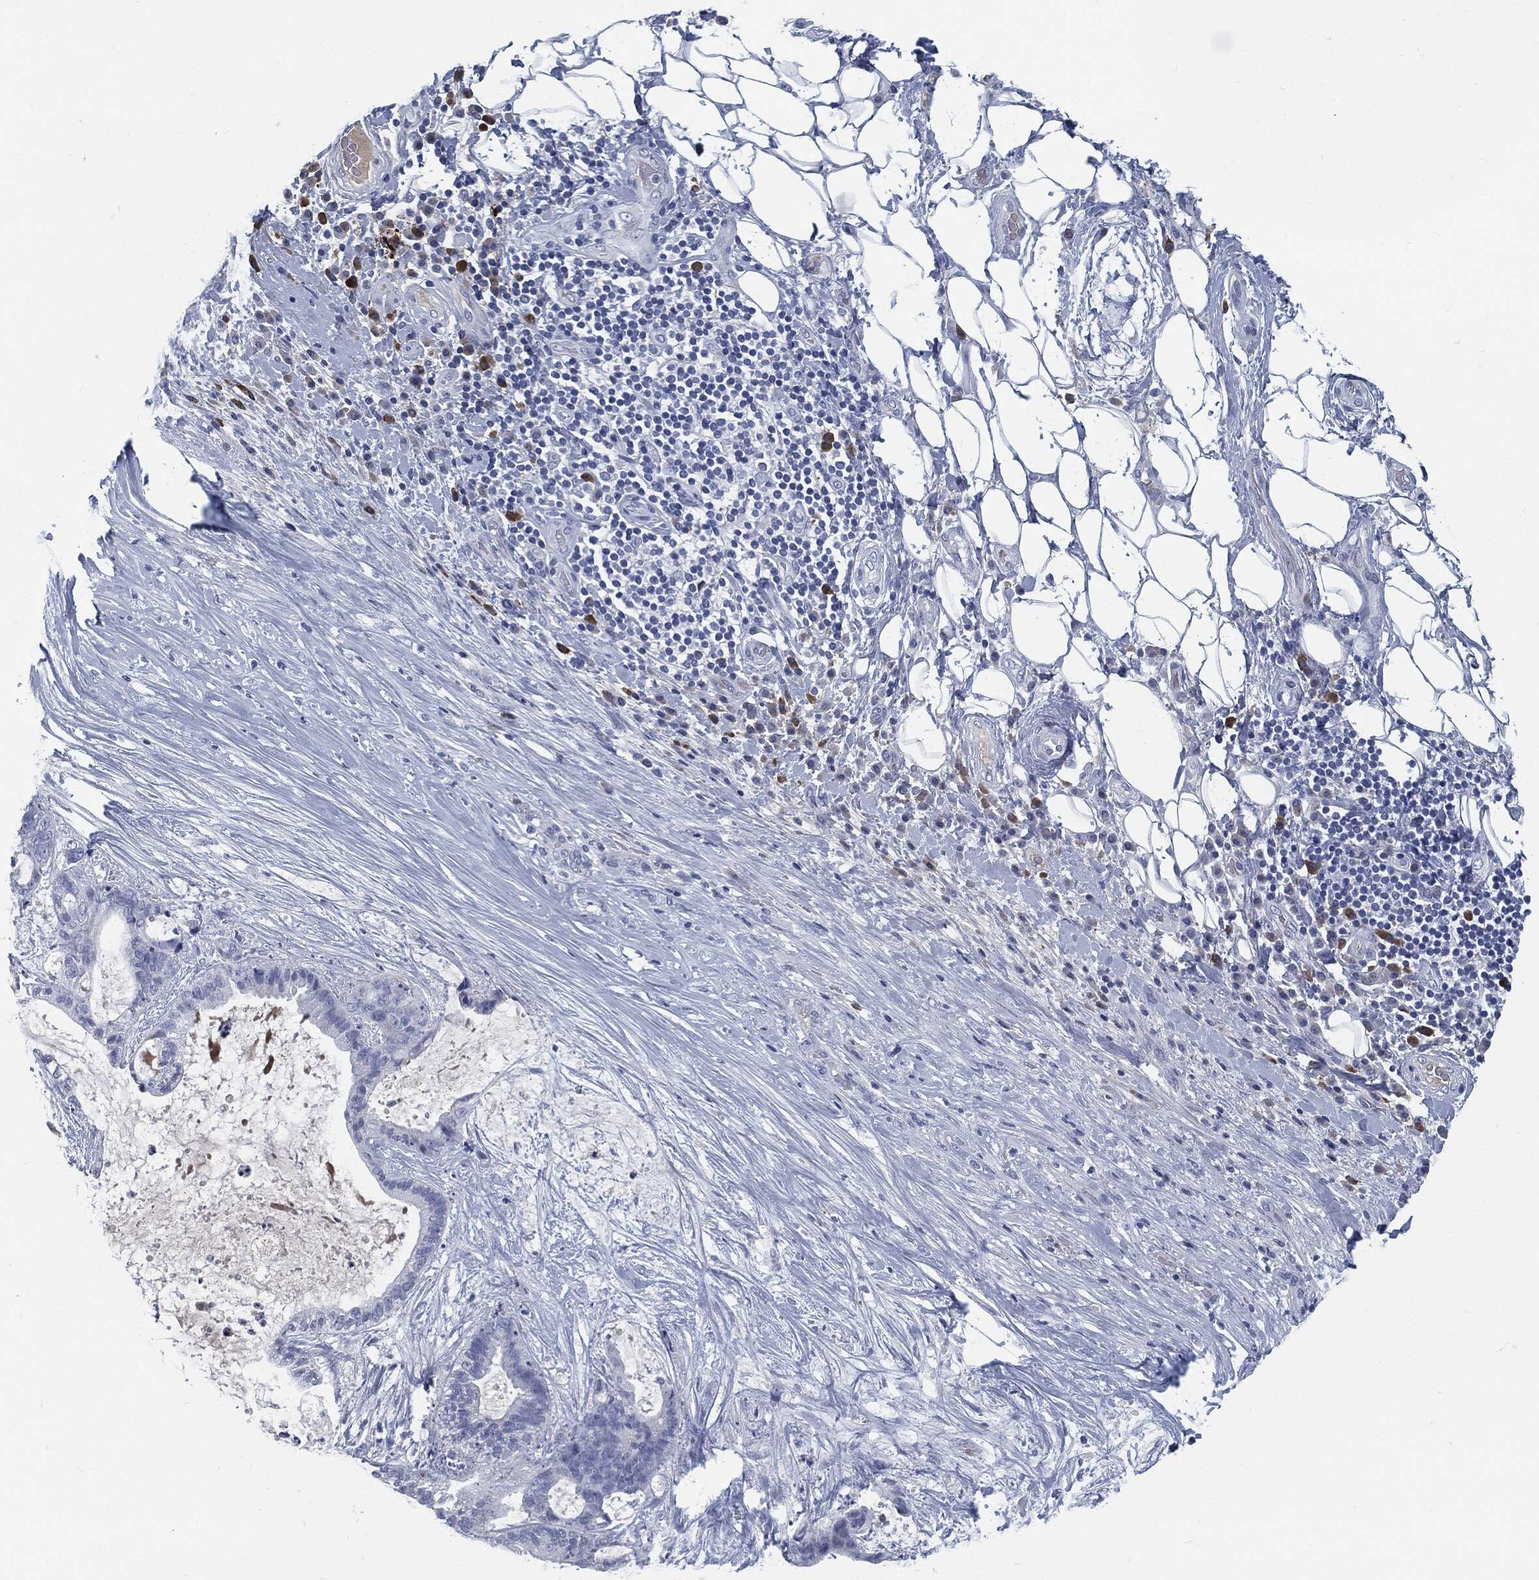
{"staining": {"intensity": "negative", "quantity": "none", "location": "none"}, "tissue": "liver cancer", "cell_type": "Tumor cells", "image_type": "cancer", "snomed": [{"axis": "morphology", "description": "Cholangiocarcinoma"}, {"axis": "topography", "description": "Liver"}], "caption": "A micrograph of liver cancer (cholangiocarcinoma) stained for a protein displays no brown staining in tumor cells.", "gene": "MST1", "patient": {"sex": "female", "age": 73}}